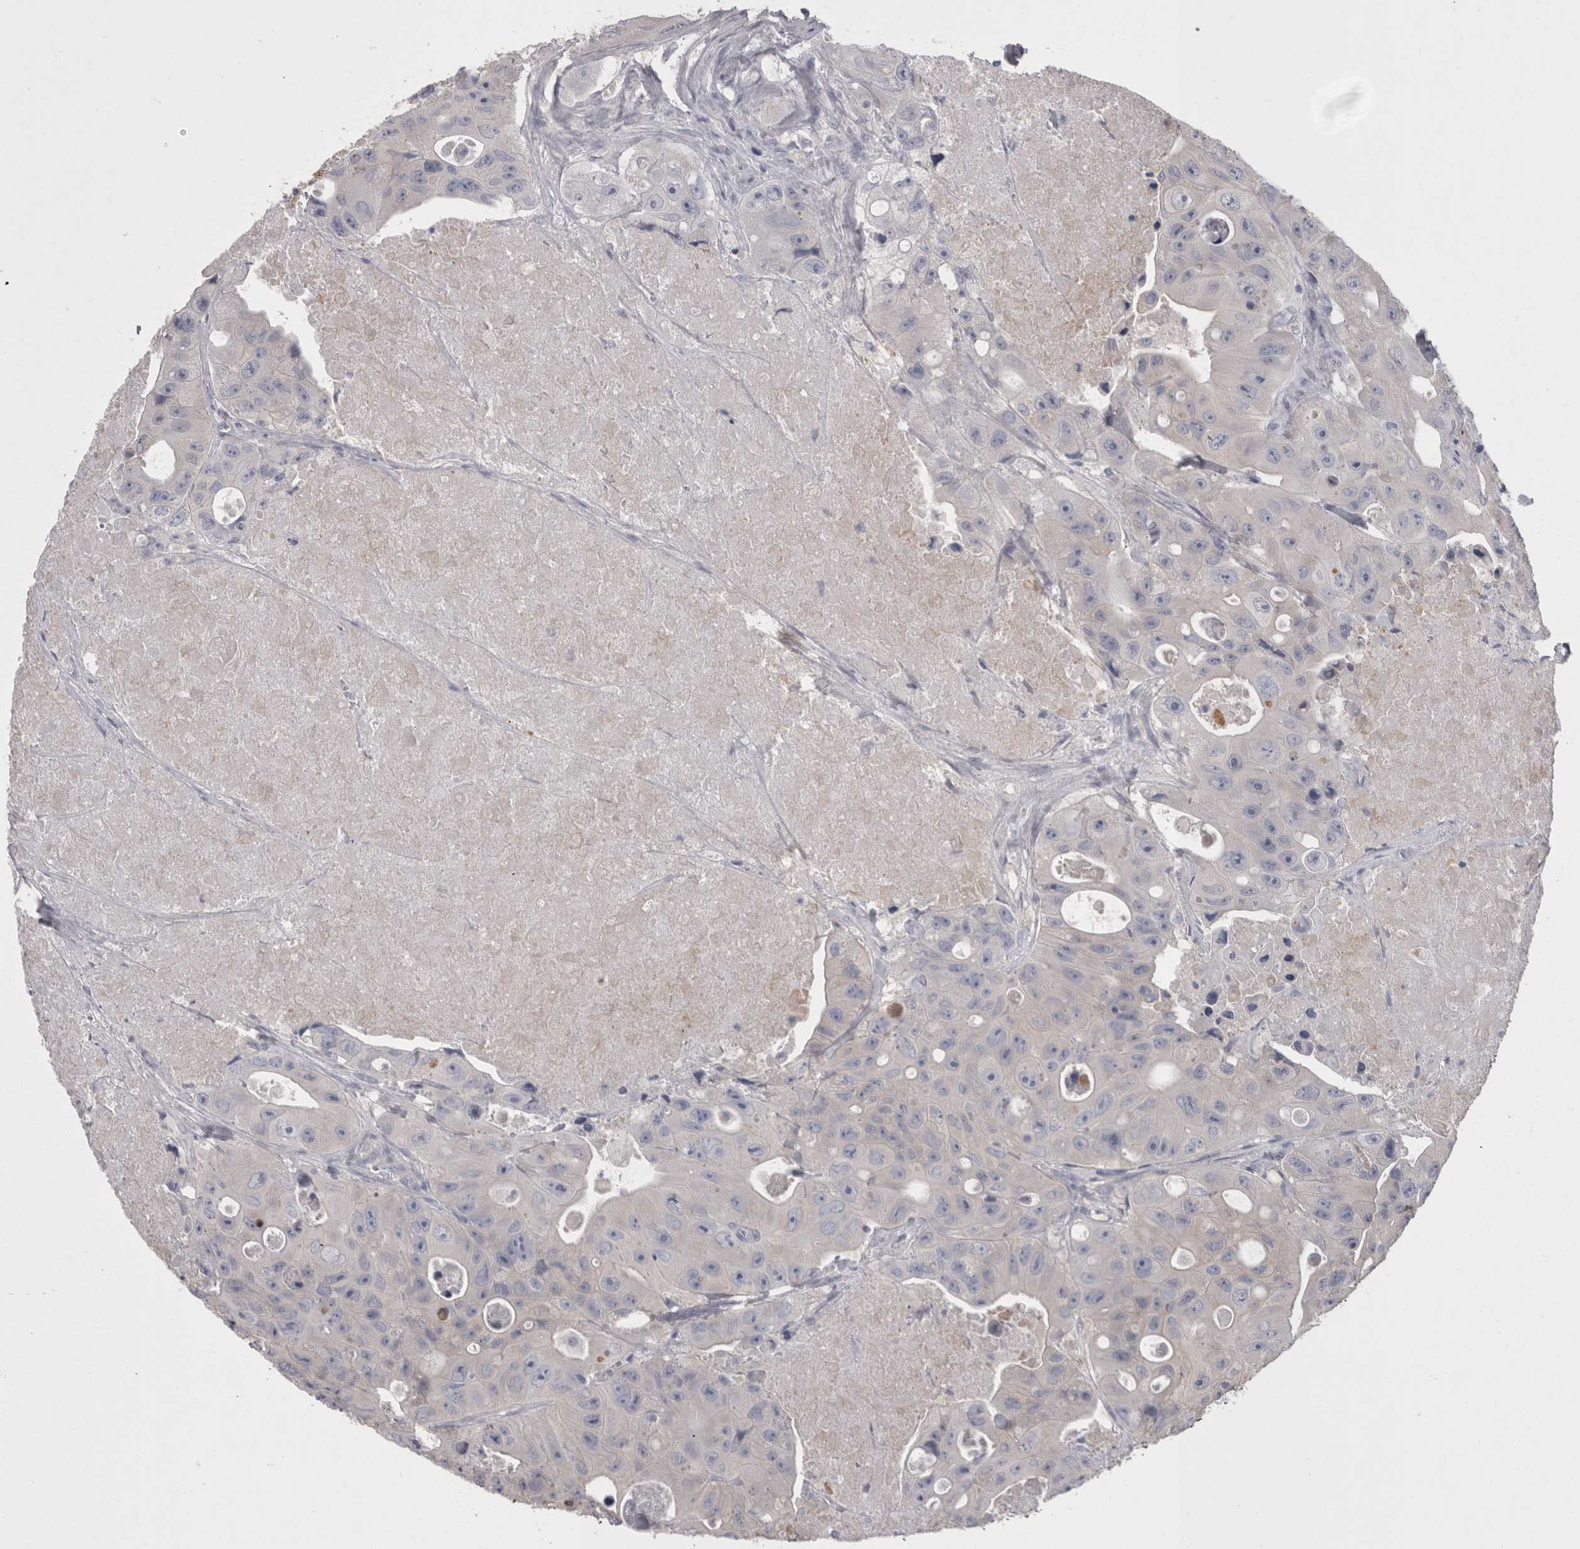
{"staining": {"intensity": "negative", "quantity": "none", "location": "none"}, "tissue": "colorectal cancer", "cell_type": "Tumor cells", "image_type": "cancer", "snomed": [{"axis": "morphology", "description": "Adenocarcinoma, NOS"}, {"axis": "topography", "description": "Colon"}], "caption": "DAB (3,3'-diaminobenzidine) immunohistochemical staining of human adenocarcinoma (colorectal) demonstrates no significant positivity in tumor cells.", "gene": "CAMK2D", "patient": {"sex": "female", "age": 46}}